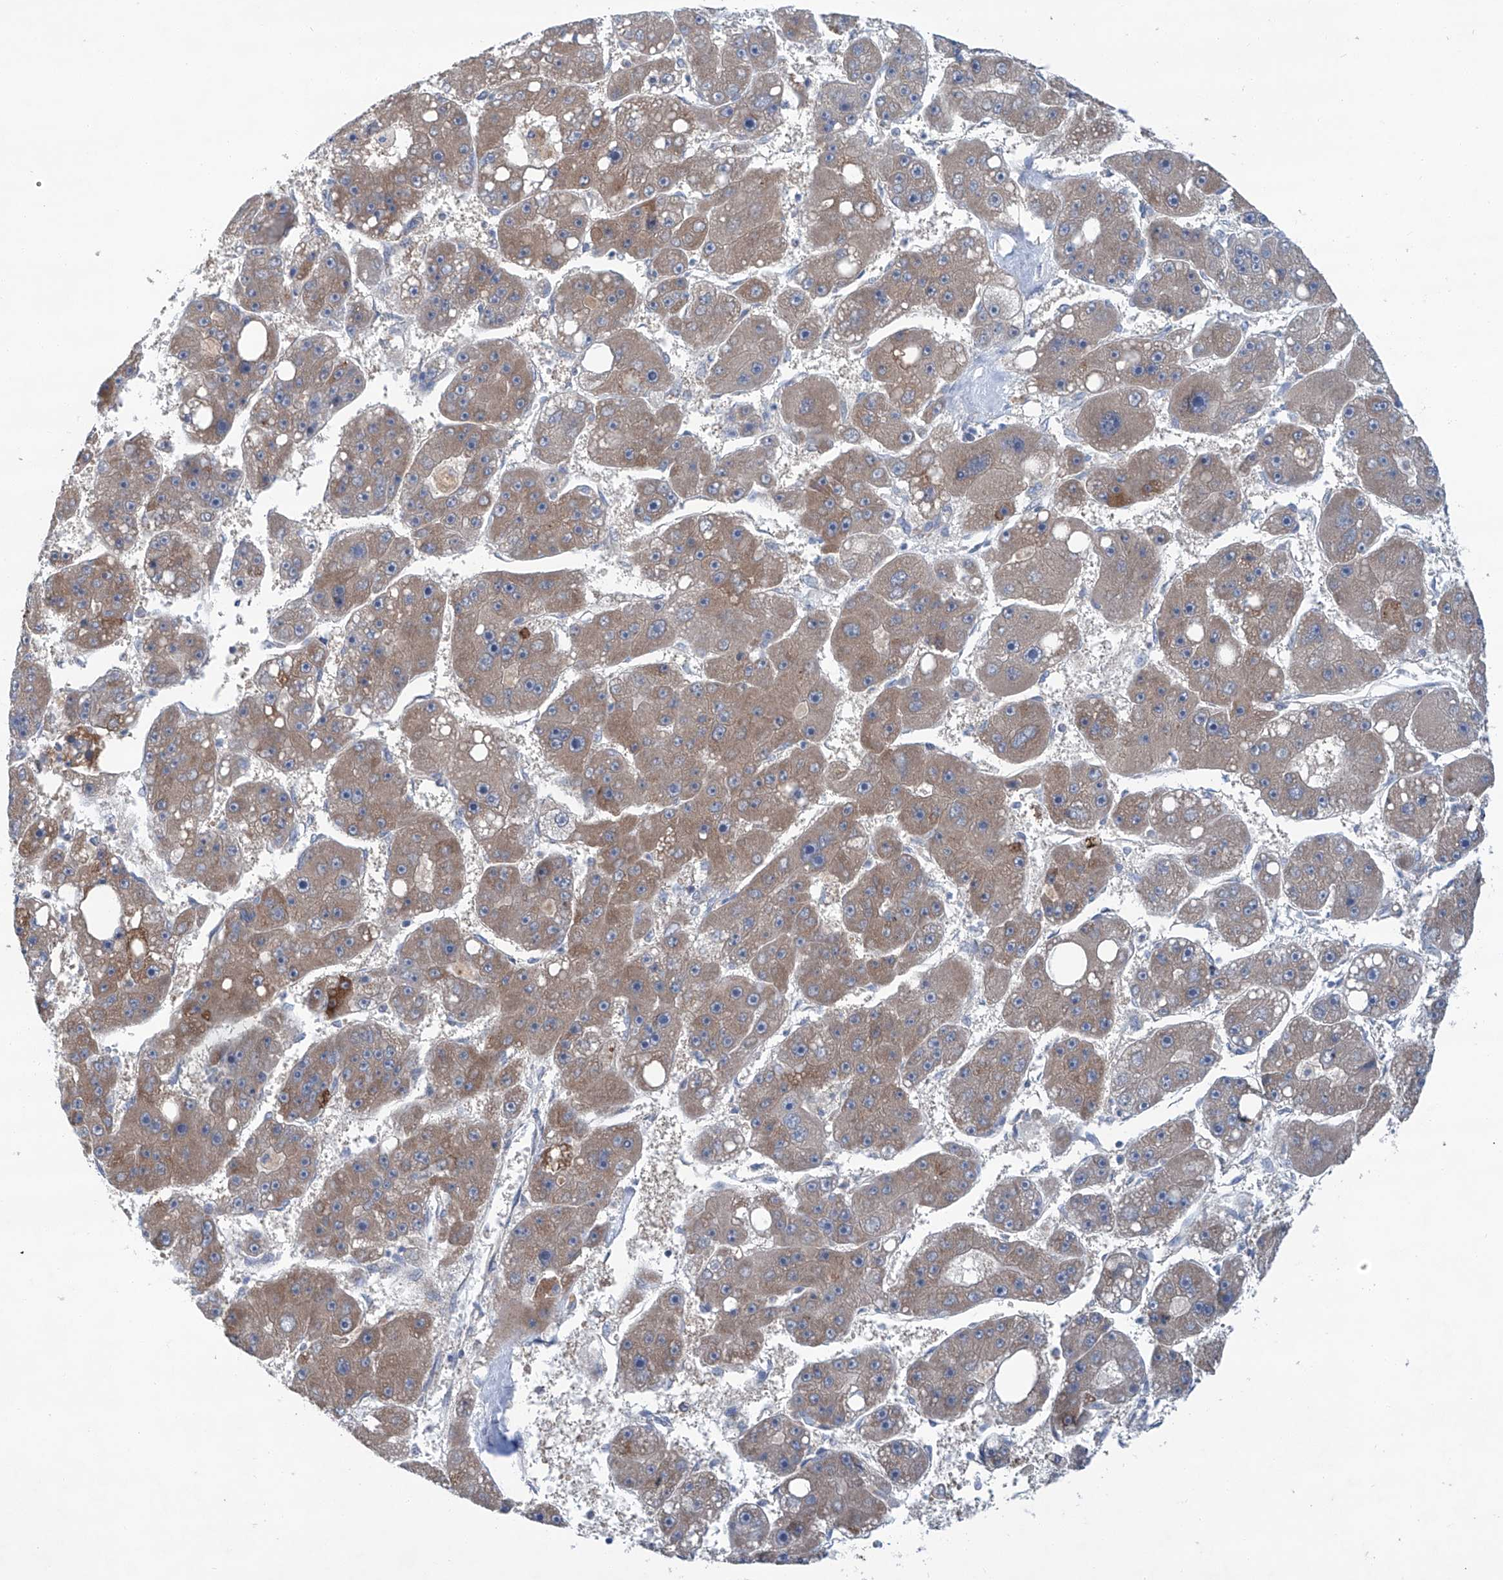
{"staining": {"intensity": "moderate", "quantity": "25%-75%", "location": "cytoplasmic/membranous"}, "tissue": "liver cancer", "cell_type": "Tumor cells", "image_type": "cancer", "snomed": [{"axis": "morphology", "description": "Carcinoma, Hepatocellular, NOS"}, {"axis": "topography", "description": "Liver"}], "caption": "A brown stain labels moderate cytoplasmic/membranous staining of a protein in human liver hepatocellular carcinoma tumor cells.", "gene": "SIX4", "patient": {"sex": "female", "age": 61}}